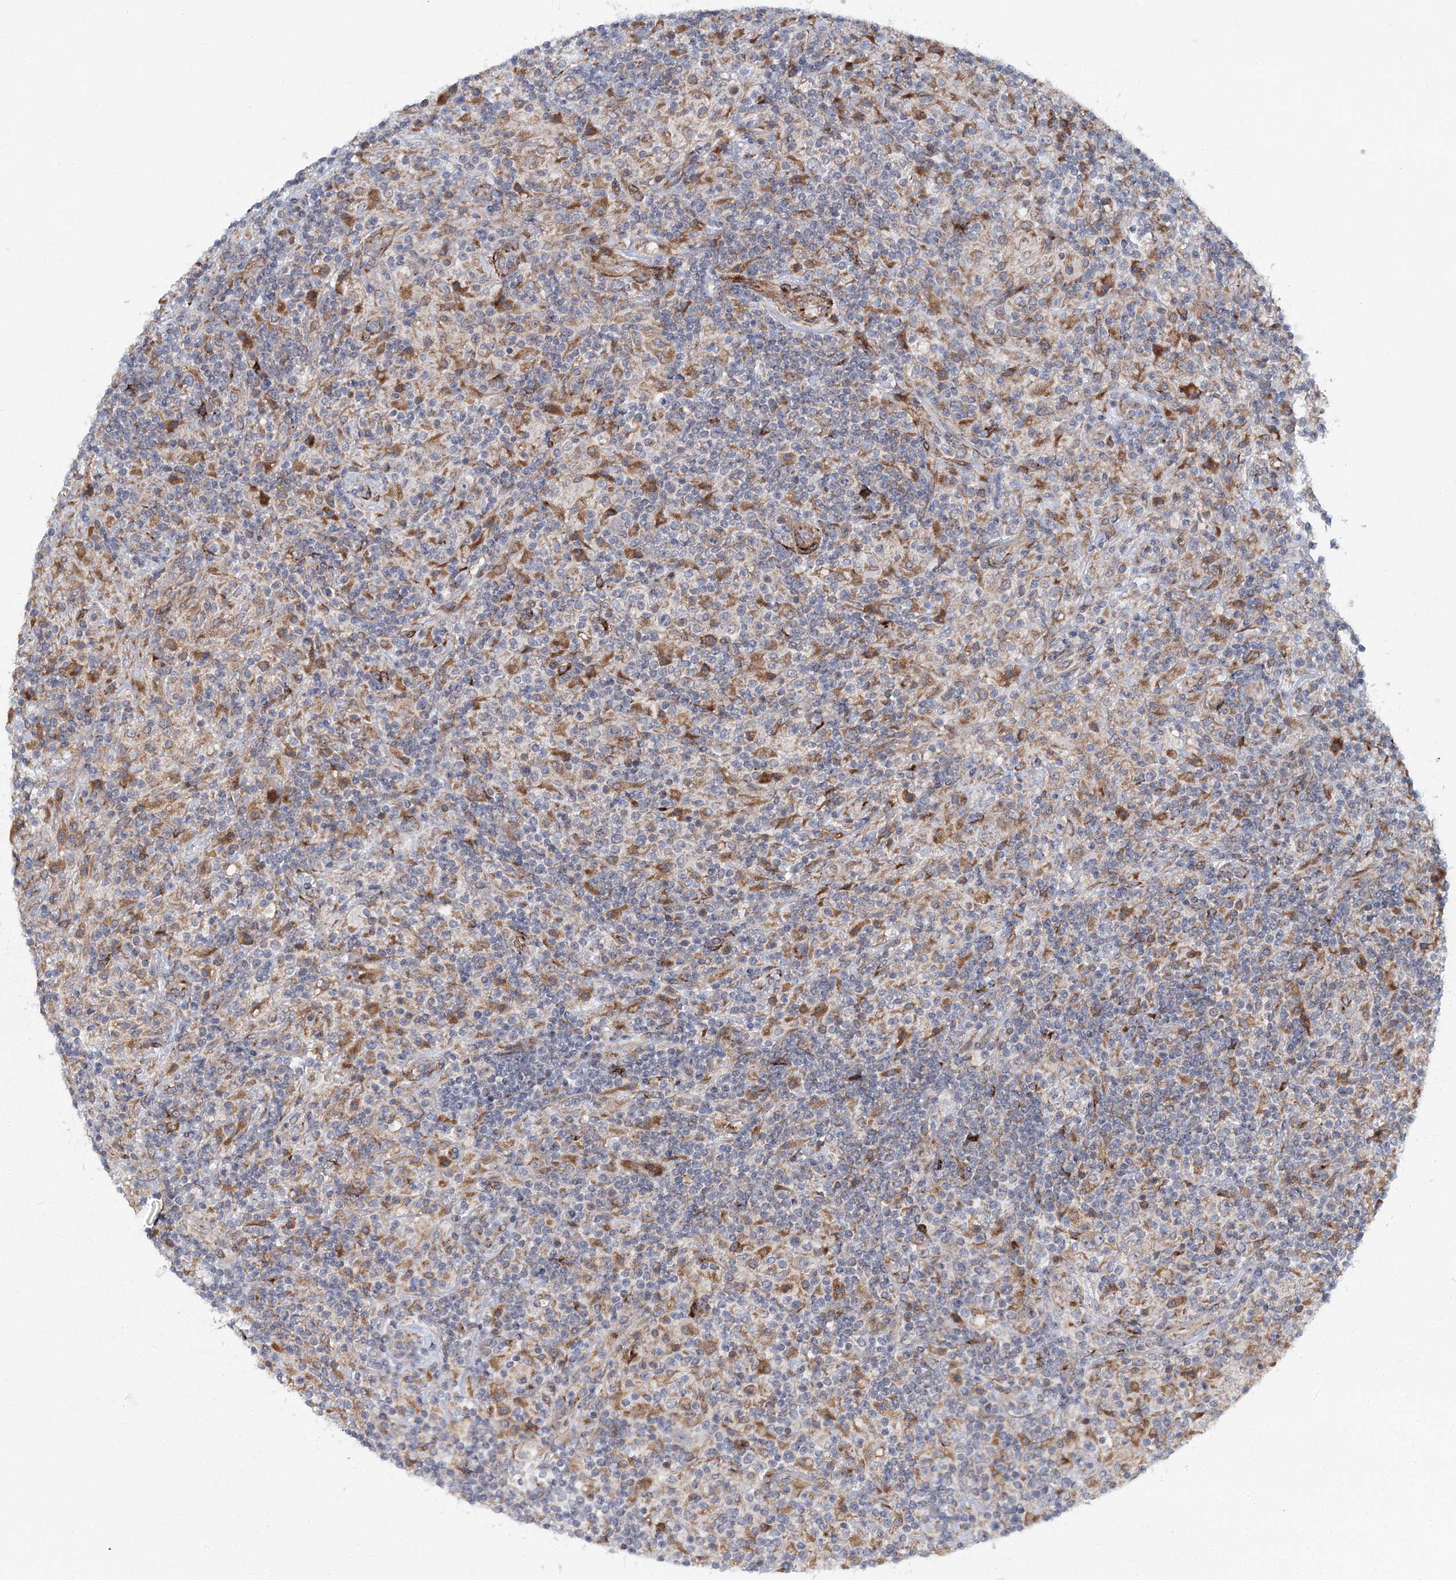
{"staining": {"intensity": "negative", "quantity": "none", "location": "none"}, "tissue": "lymphoma", "cell_type": "Tumor cells", "image_type": "cancer", "snomed": [{"axis": "morphology", "description": "Hodgkin's disease, NOS"}, {"axis": "topography", "description": "Lymph node"}], "caption": "Immunohistochemistry (IHC) of human lymphoma demonstrates no staining in tumor cells.", "gene": "NBAS", "patient": {"sex": "male", "age": 70}}